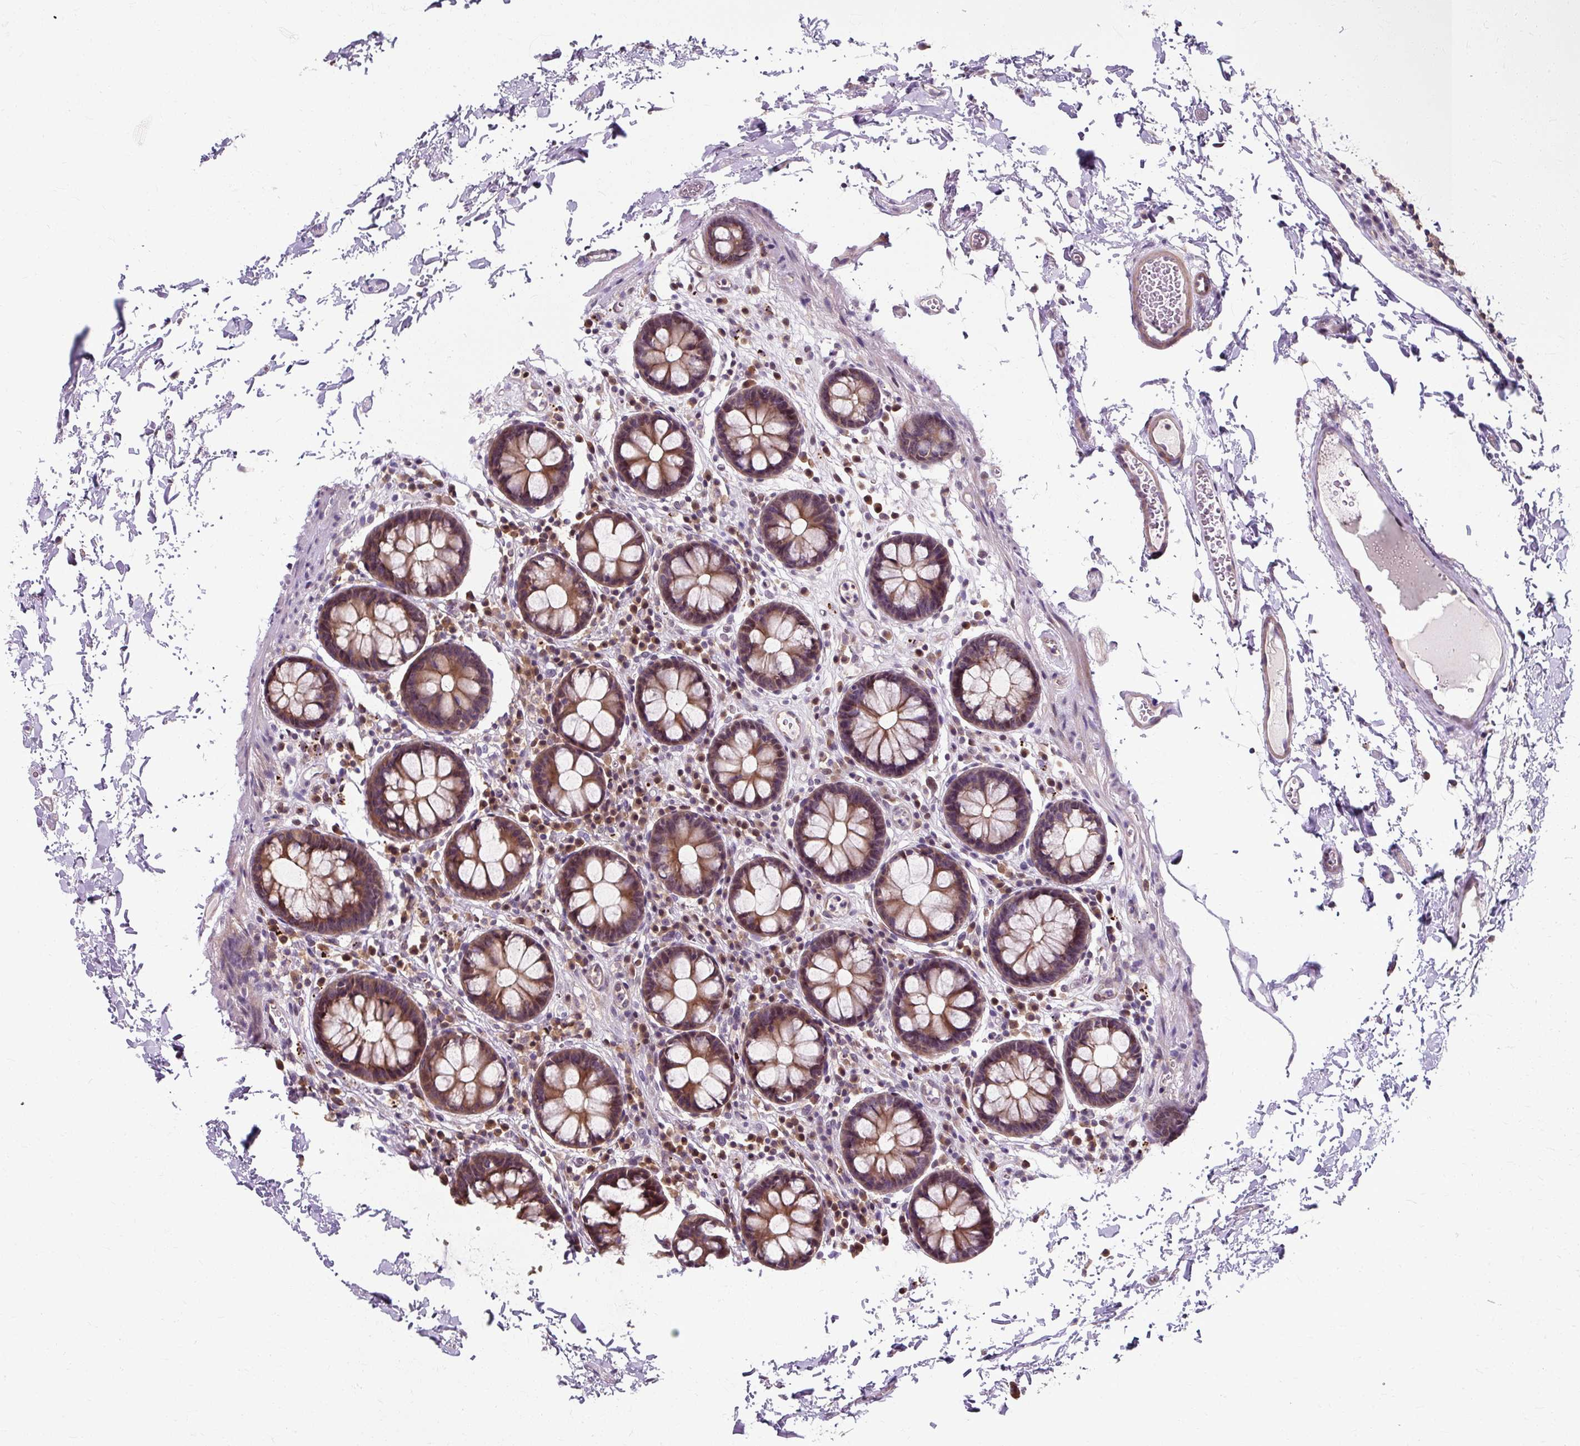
{"staining": {"intensity": "moderate", "quantity": ">75%", "location": "cytoplasmic/membranous"}, "tissue": "colon", "cell_type": "Endothelial cells", "image_type": "normal", "snomed": [{"axis": "morphology", "description": "Normal tissue, NOS"}, {"axis": "topography", "description": "Colon"}, {"axis": "topography", "description": "Peripheral nerve tissue"}], "caption": "Brown immunohistochemical staining in normal colon shows moderate cytoplasmic/membranous expression in approximately >75% of endothelial cells.", "gene": "ZNF555", "patient": {"sex": "male", "age": 84}}